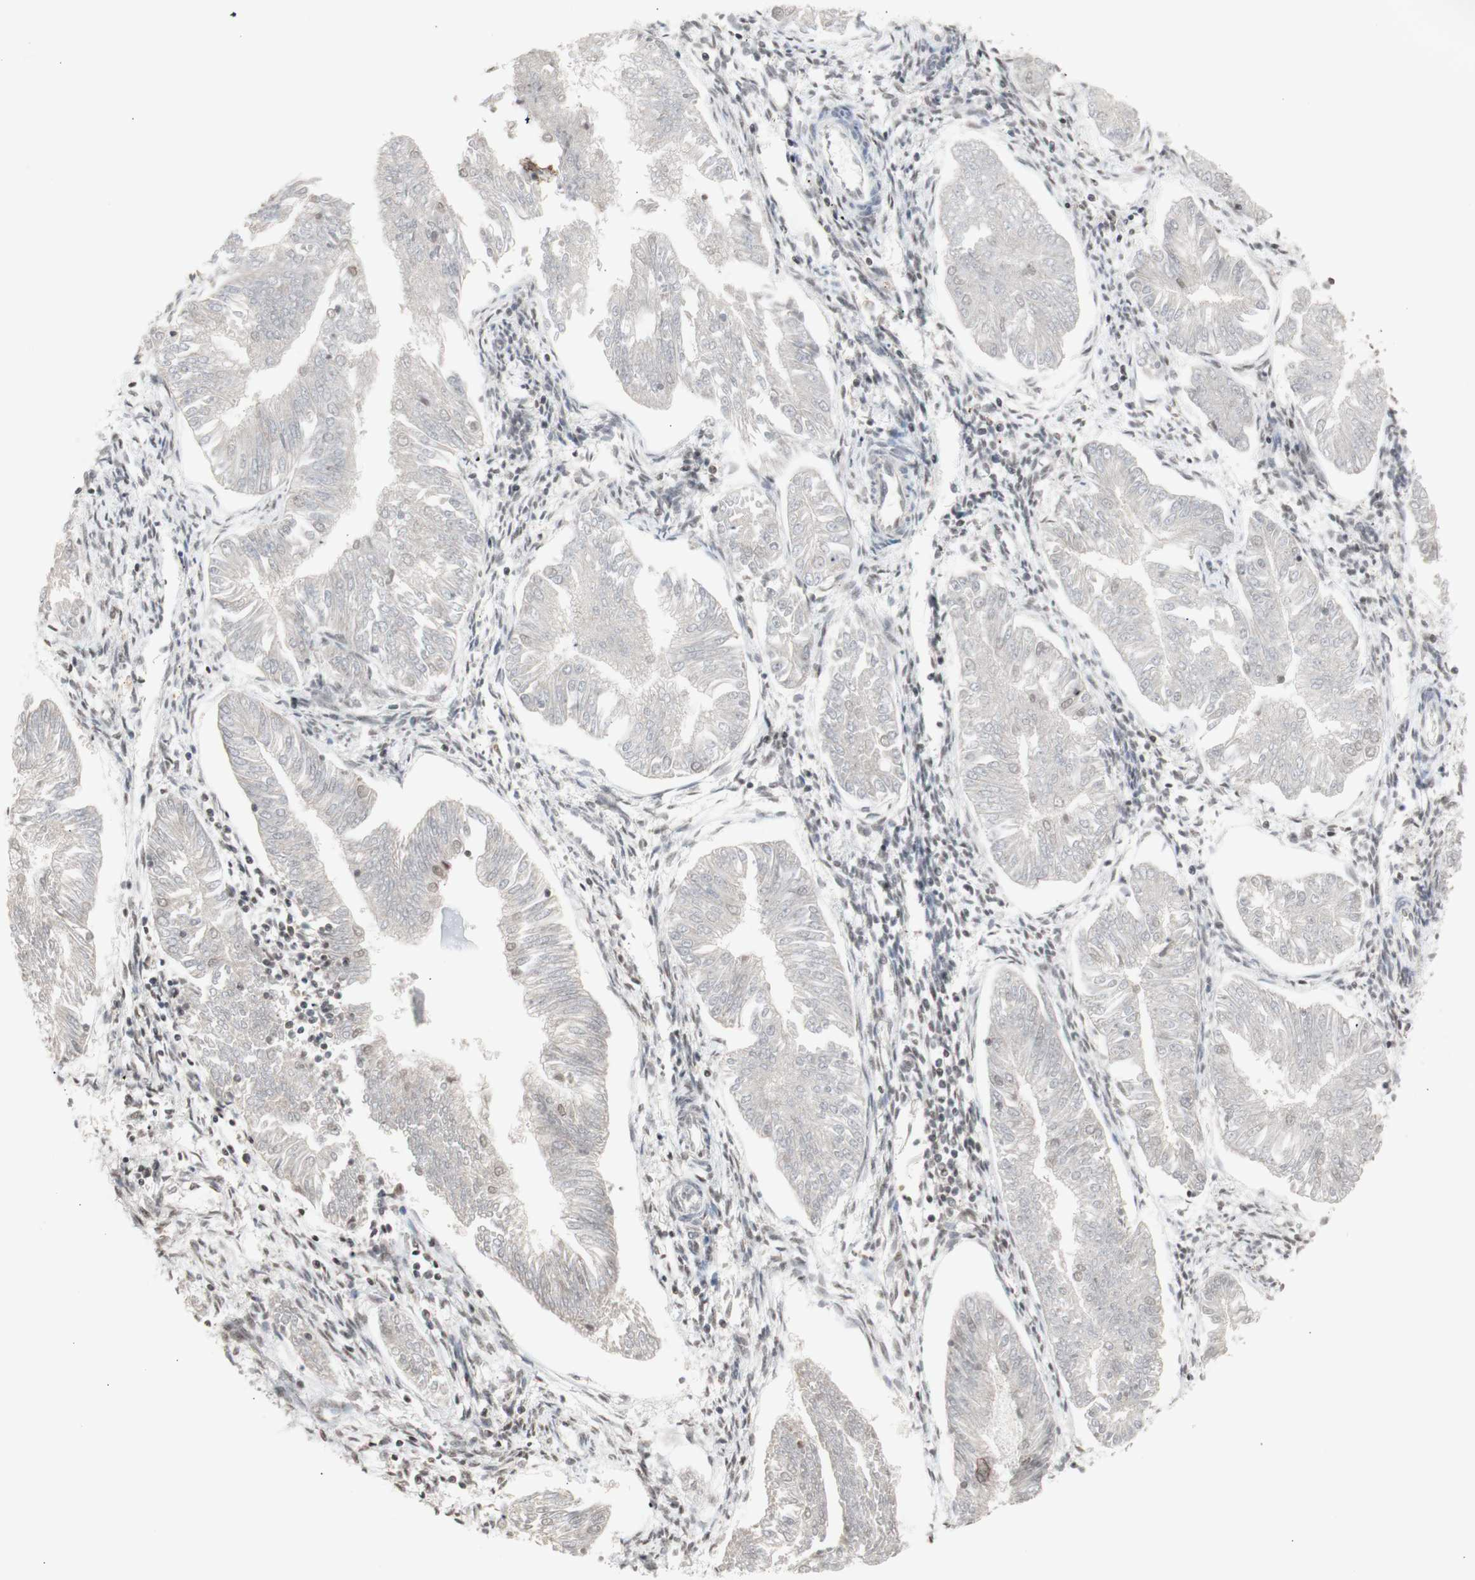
{"staining": {"intensity": "negative", "quantity": "none", "location": "none"}, "tissue": "endometrial cancer", "cell_type": "Tumor cells", "image_type": "cancer", "snomed": [{"axis": "morphology", "description": "Adenocarcinoma, NOS"}, {"axis": "topography", "description": "Endometrium"}], "caption": "Image shows no significant protein staining in tumor cells of endometrial cancer. (Stains: DAB (3,3'-diaminobenzidine) immunohistochemistry with hematoxylin counter stain, Microscopy: brightfield microscopy at high magnification).", "gene": "SFPQ", "patient": {"sex": "female", "age": 53}}